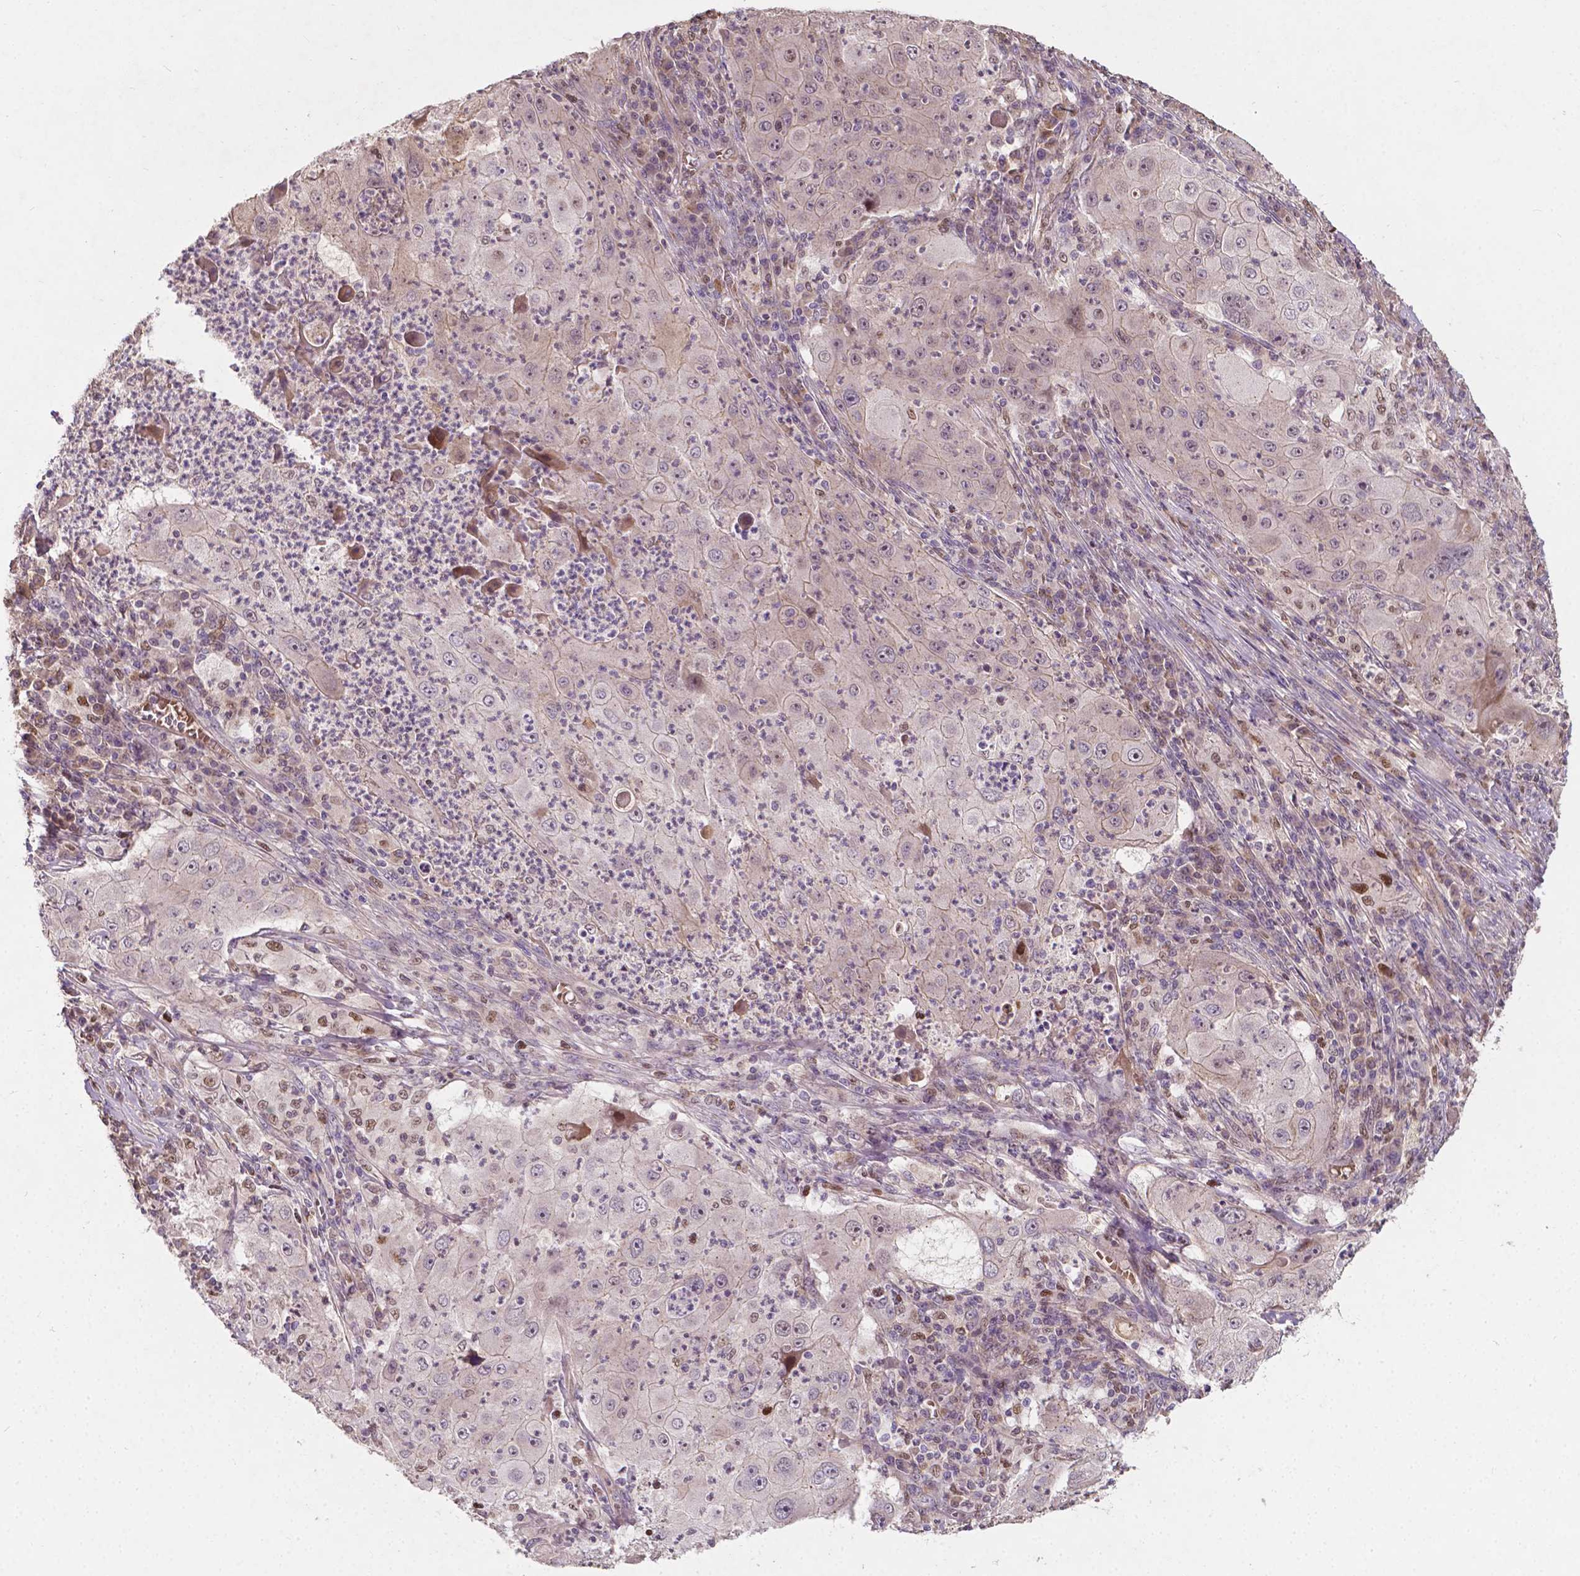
{"staining": {"intensity": "weak", "quantity": "<25%", "location": "cytoplasmic/membranous"}, "tissue": "lung cancer", "cell_type": "Tumor cells", "image_type": "cancer", "snomed": [{"axis": "morphology", "description": "Squamous cell carcinoma, NOS"}, {"axis": "topography", "description": "Lung"}], "caption": "Immunohistochemistry image of neoplastic tissue: human lung squamous cell carcinoma stained with DAB (3,3'-diaminobenzidine) displays no significant protein expression in tumor cells.", "gene": "DUSP16", "patient": {"sex": "female", "age": 59}}